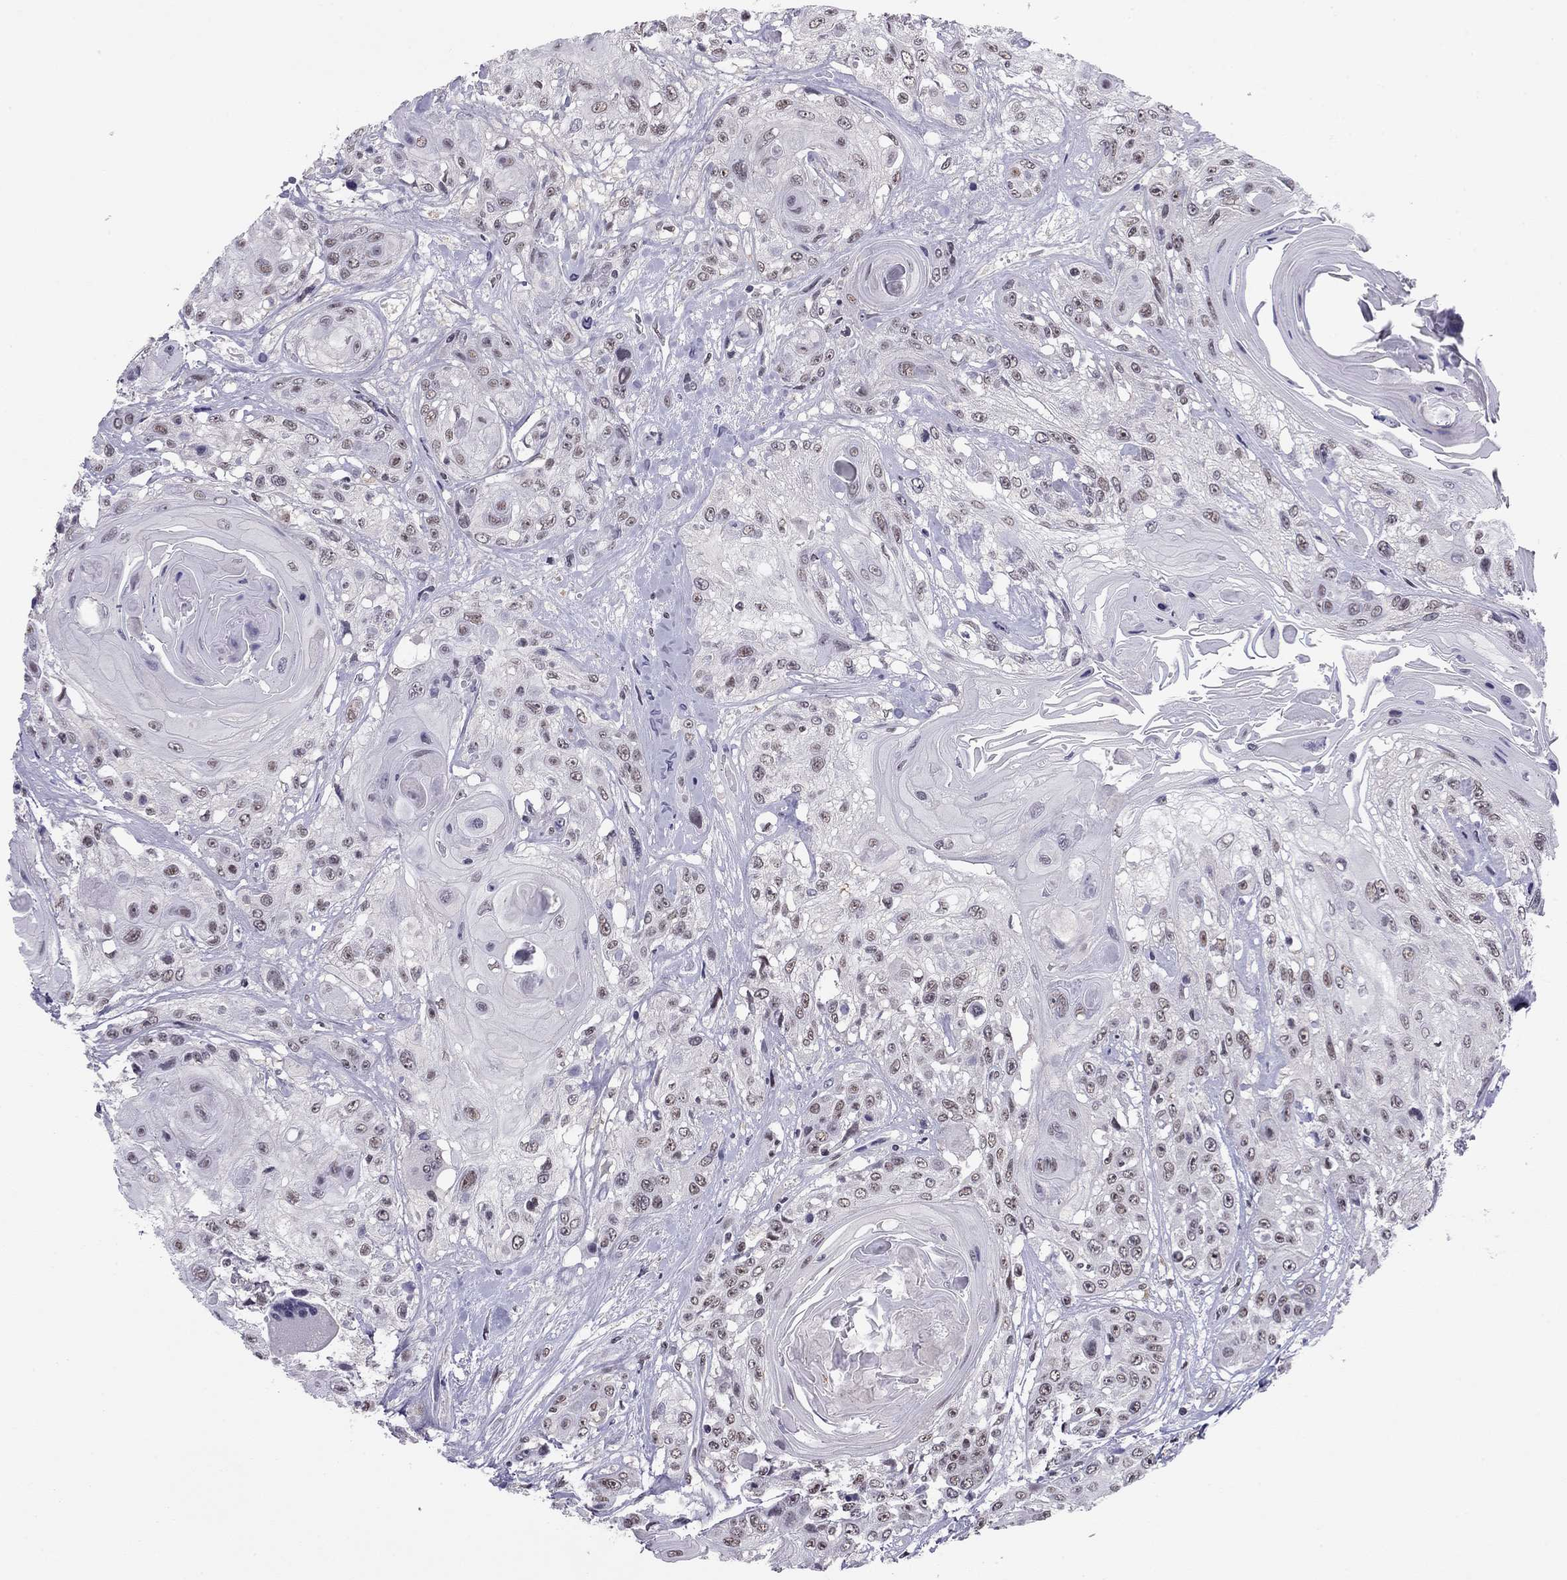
{"staining": {"intensity": "weak", "quantity": "<25%", "location": "nuclear"}, "tissue": "head and neck cancer", "cell_type": "Tumor cells", "image_type": "cancer", "snomed": [{"axis": "morphology", "description": "Squamous cell carcinoma, NOS"}, {"axis": "topography", "description": "Head-Neck"}], "caption": "Tumor cells are negative for protein expression in human head and neck squamous cell carcinoma.", "gene": "DOT1L", "patient": {"sex": "female", "age": 59}}